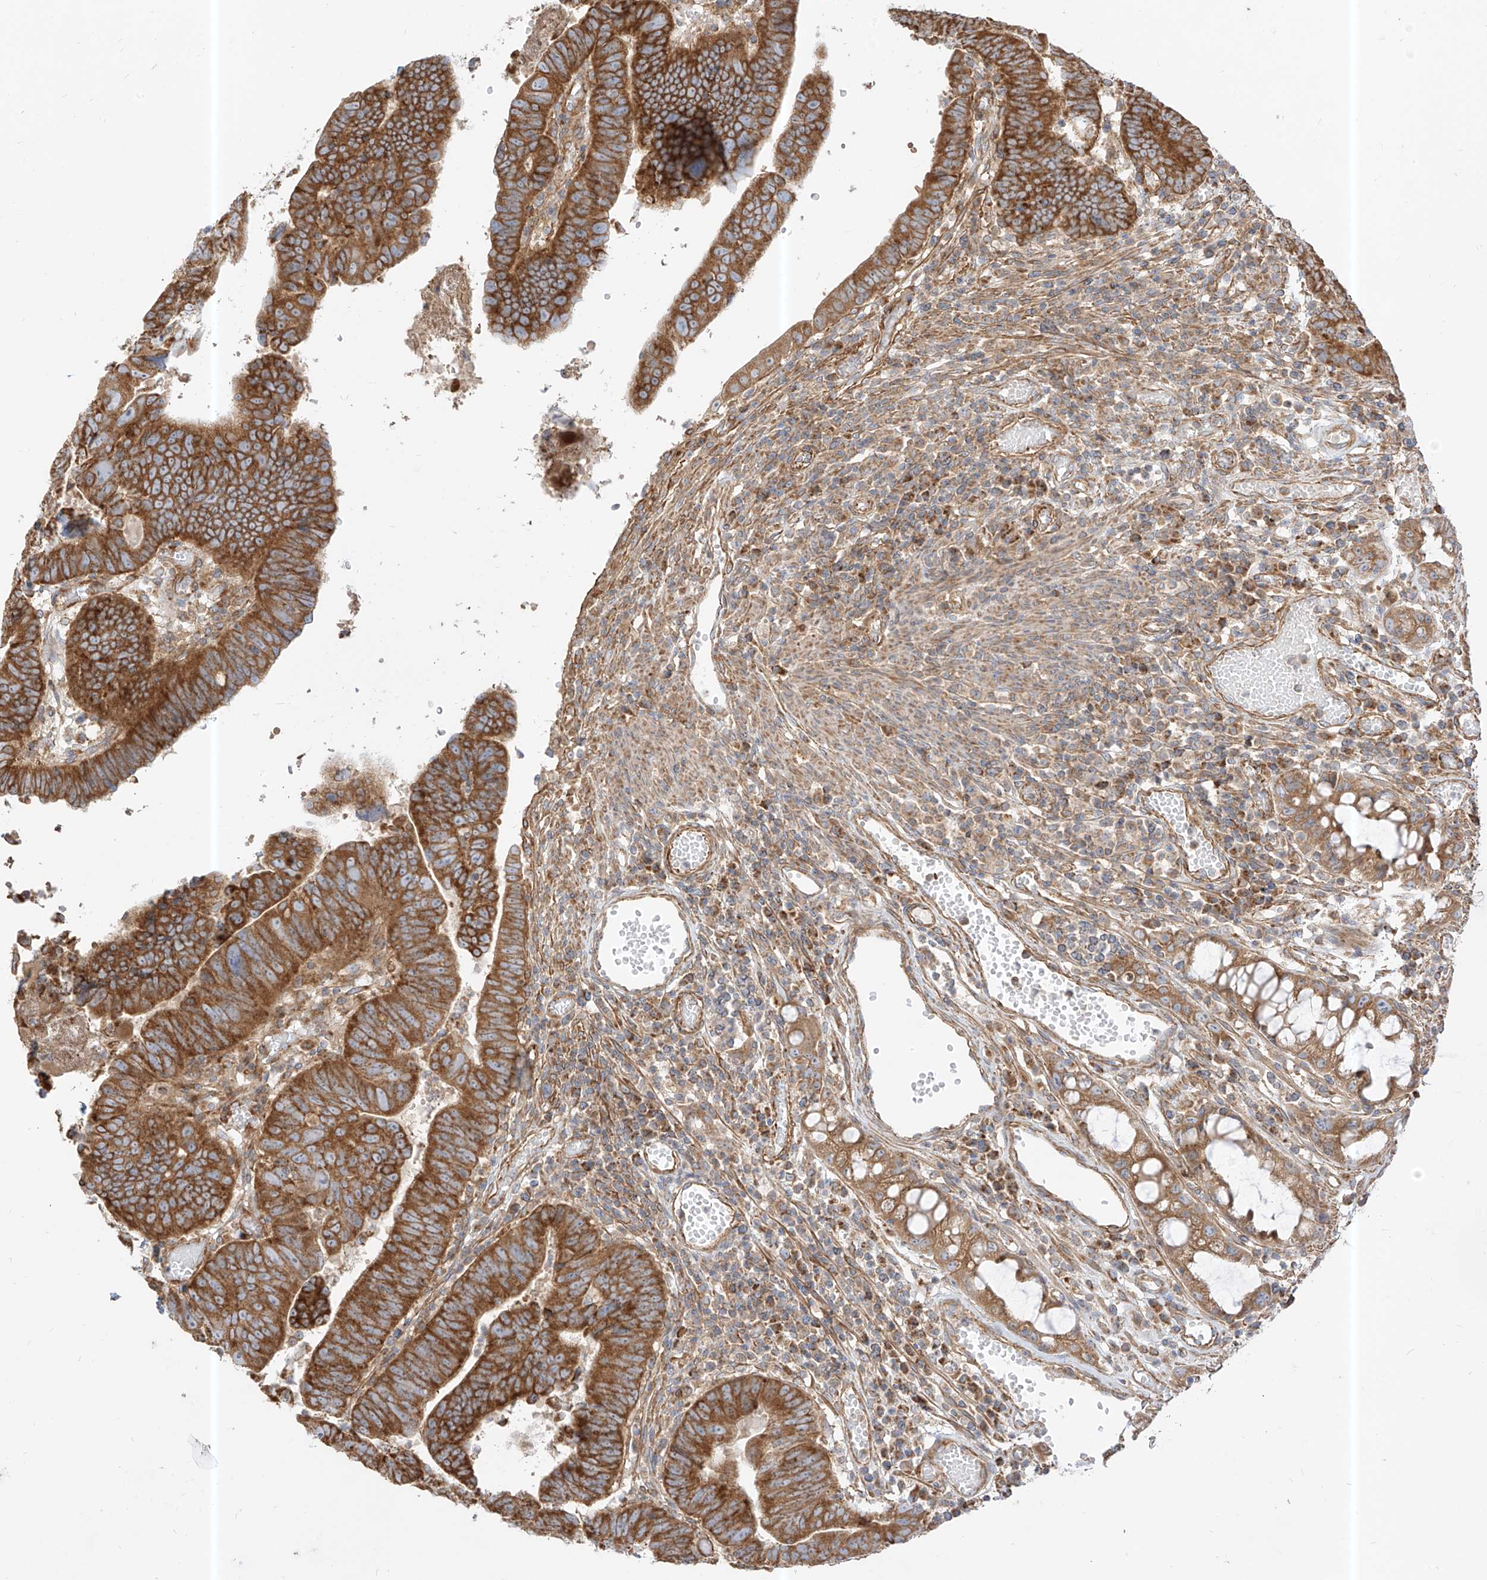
{"staining": {"intensity": "strong", "quantity": ">75%", "location": "cytoplasmic/membranous"}, "tissue": "colorectal cancer", "cell_type": "Tumor cells", "image_type": "cancer", "snomed": [{"axis": "morphology", "description": "Adenocarcinoma, NOS"}, {"axis": "topography", "description": "Rectum"}], "caption": "Brown immunohistochemical staining in colorectal cancer (adenocarcinoma) reveals strong cytoplasmic/membranous expression in approximately >75% of tumor cells. (DAB (3,3'-diaminobenzidine) IHC with brightfield microscopy, high magnification).", "gene": "PLCL1", "patient": {"sex": "female", "age": 65}}